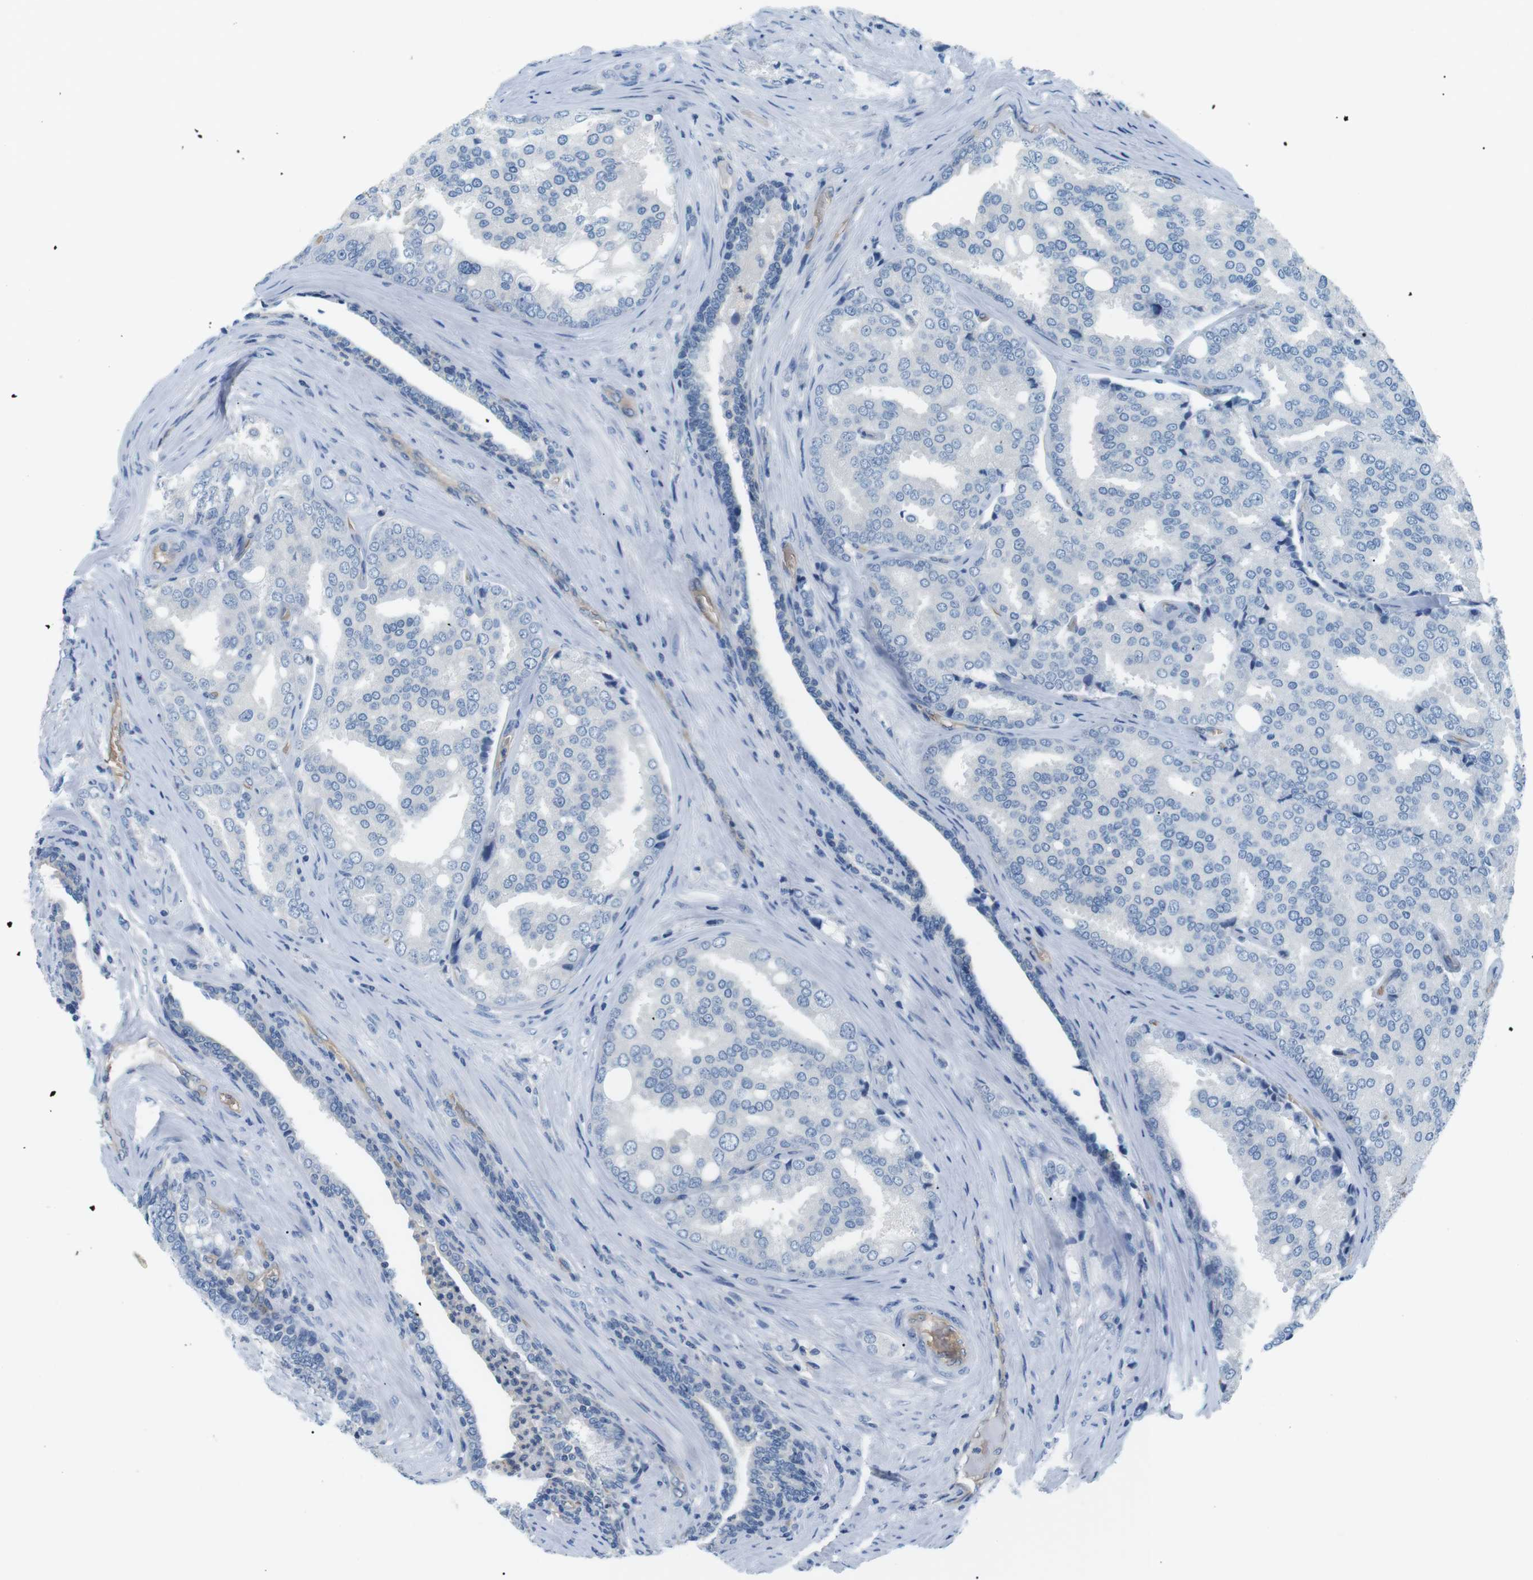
{"staining": {"intensity": "negative", "quantity": "none", "location": "none"}, "tissue": "prostate cancer", "cell_type": "Tumor cells", "image_type": "cancer", "snomed": [{"axis": "morphology", "description": "Adenocarcinoma, High grade"}, {"axis": "topography", "description": "Prostate"}], "caption": "This histopathology image is of prostate cancer stained with IHC to label a protein in brown with the nuclei are counter-stained blue. There is no staining in tumor cells.", "gene": "ADCY10", "patient": {"sex": "male", "age": 50}}